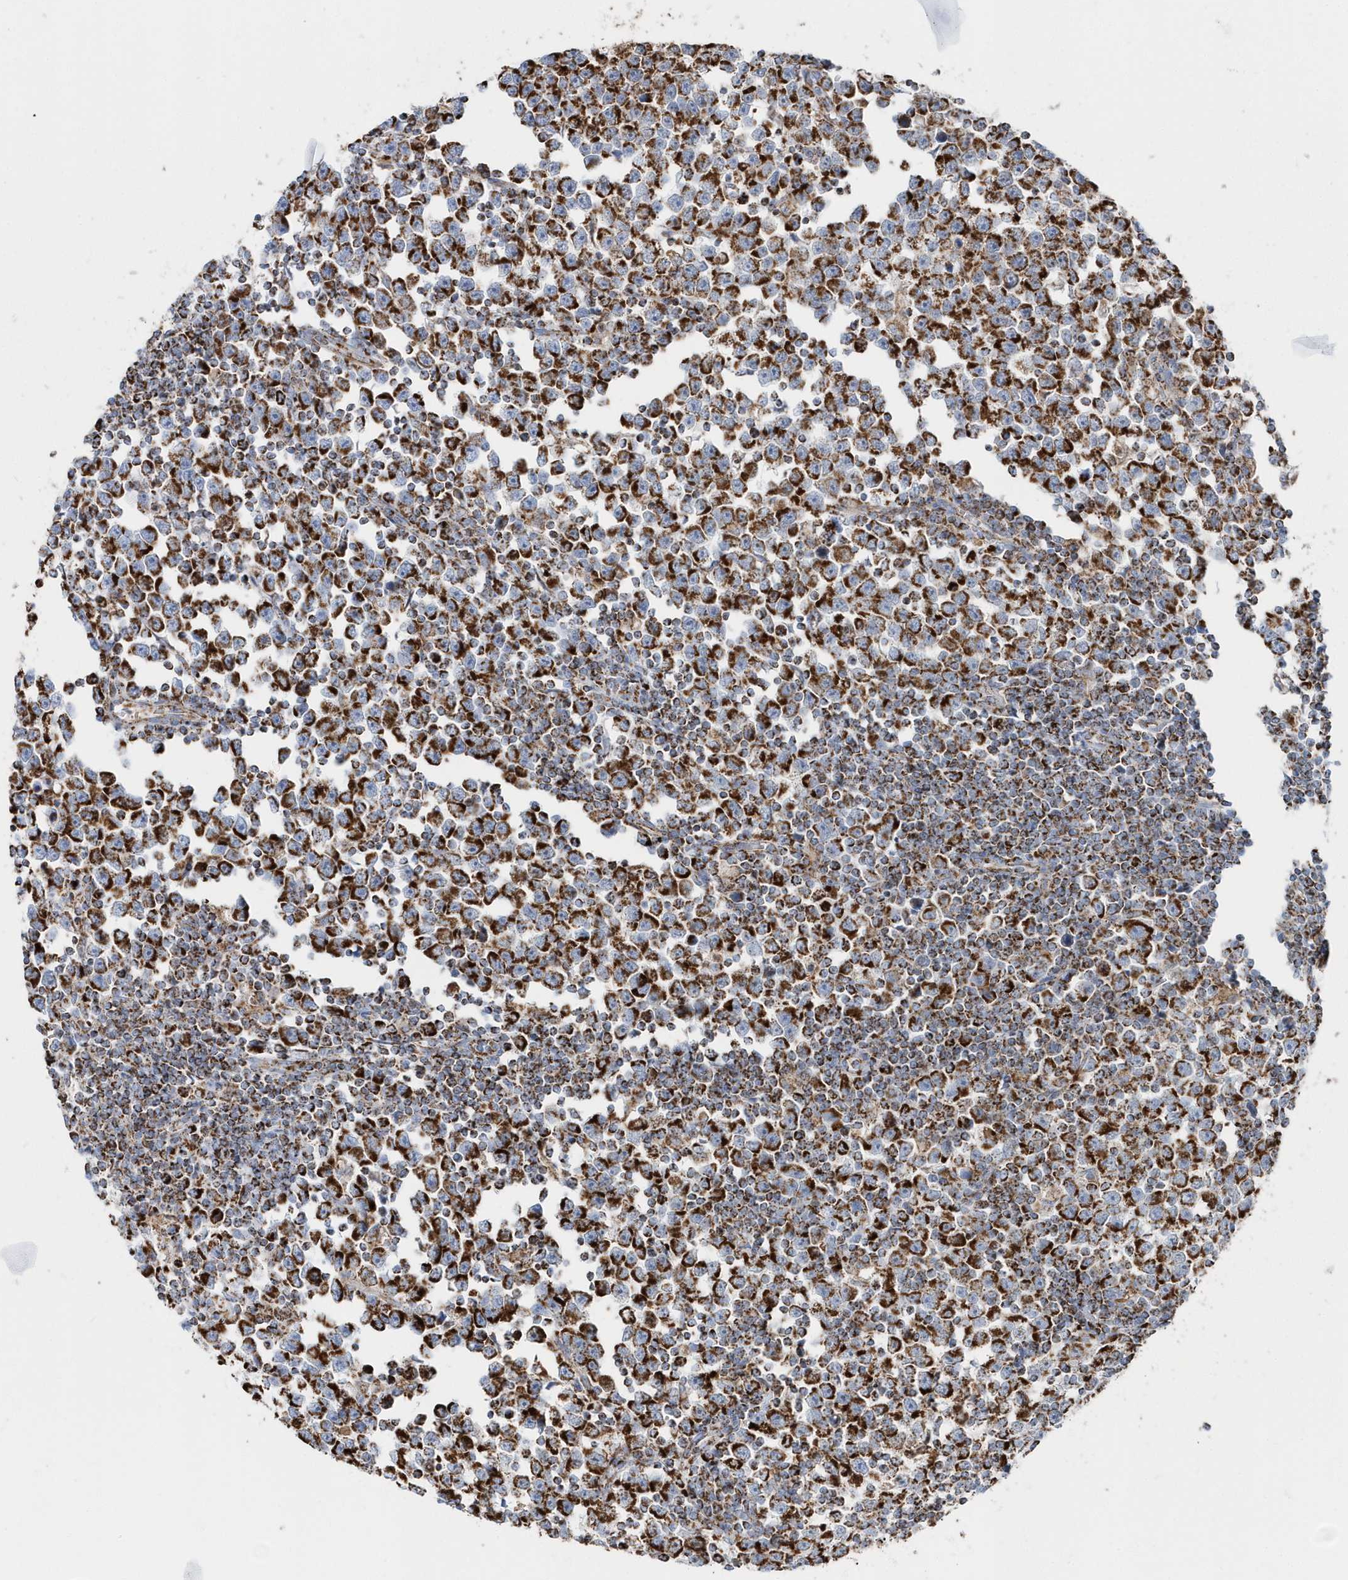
{"staining": {"intensity": "strong", "quantity": ">75%", "location": "cytoplasmic/membranous"}, "tissue": "testis cancer", "cell_type": "Tumor cells", "image_type": "cancer", "snomed": [{"axis": "morphology", "description": "Normal tissue, NOS"}, {"axis": "morphology", "description": "Seminoma, NOS"}, {"axis": "topography", "description": "Testis"}], "caption": "Testis cancer stained with DAB immunohistochemistry (IHC) exhibits high levels of strong cytoplasmic/membranous expression in about >75% of tumor cells.", "gene": "TMCO6", "patient": {"sex": "male", "age": 43}}